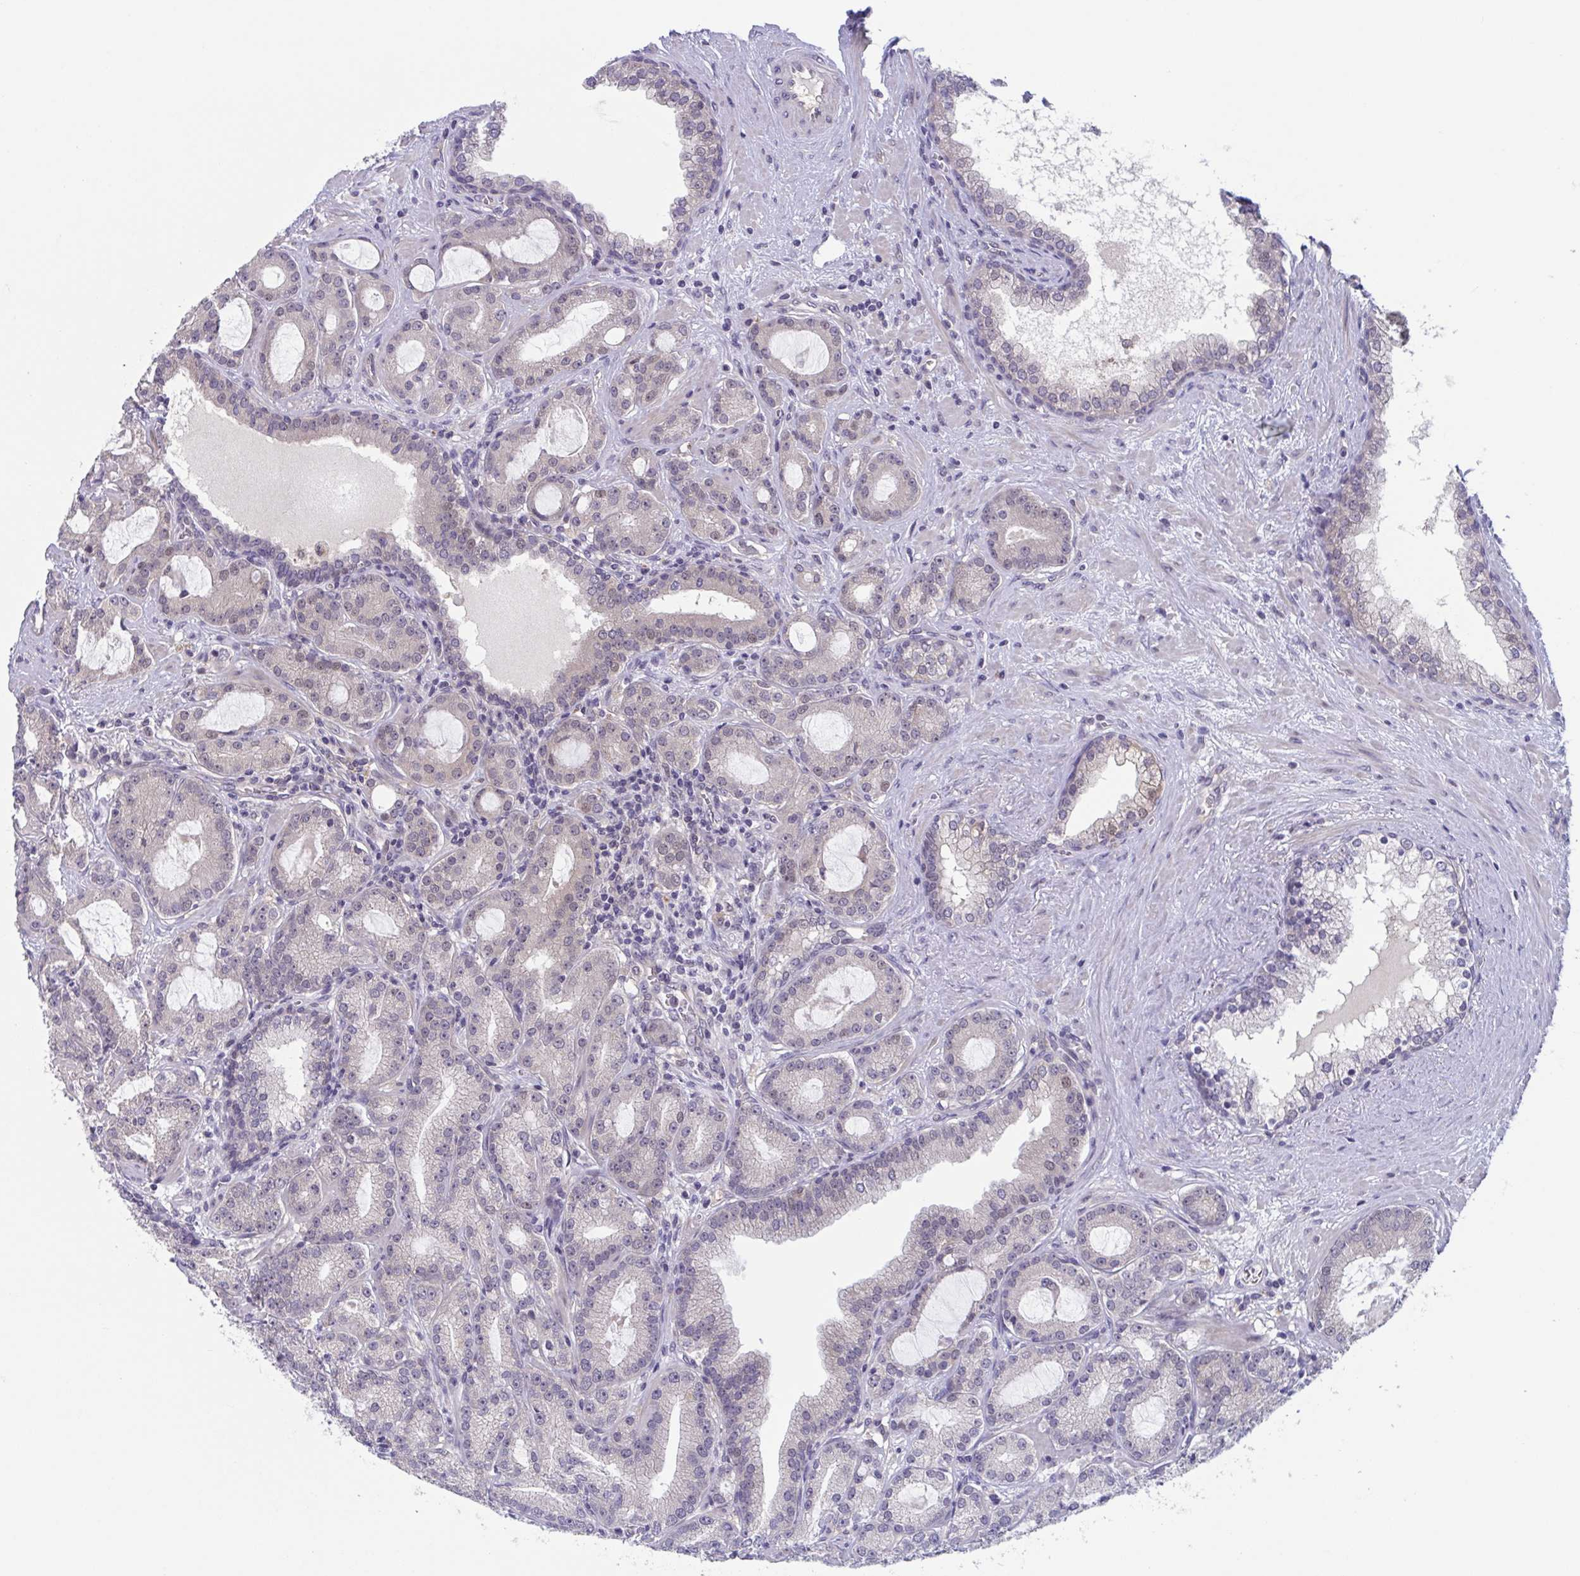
{"staining": {"intensity": "weak", "quantity": "<25%", "location": "nuclear"}, "tissue": "prostate cancer", "cell_type": "Tumor cells", "image_type": "cancer", "snomed": [{"axis": "morphology", "description": "Adenocarcinoma, High grade"}, {"axis": "topography", "description": "Prostate"}], "caption": "Tumor cells are negative for brown protein staining in prostate adenocarcinoma (high-grade).", "gene": "RIOK1", "patient": {"sex": "male", "age": 65}}